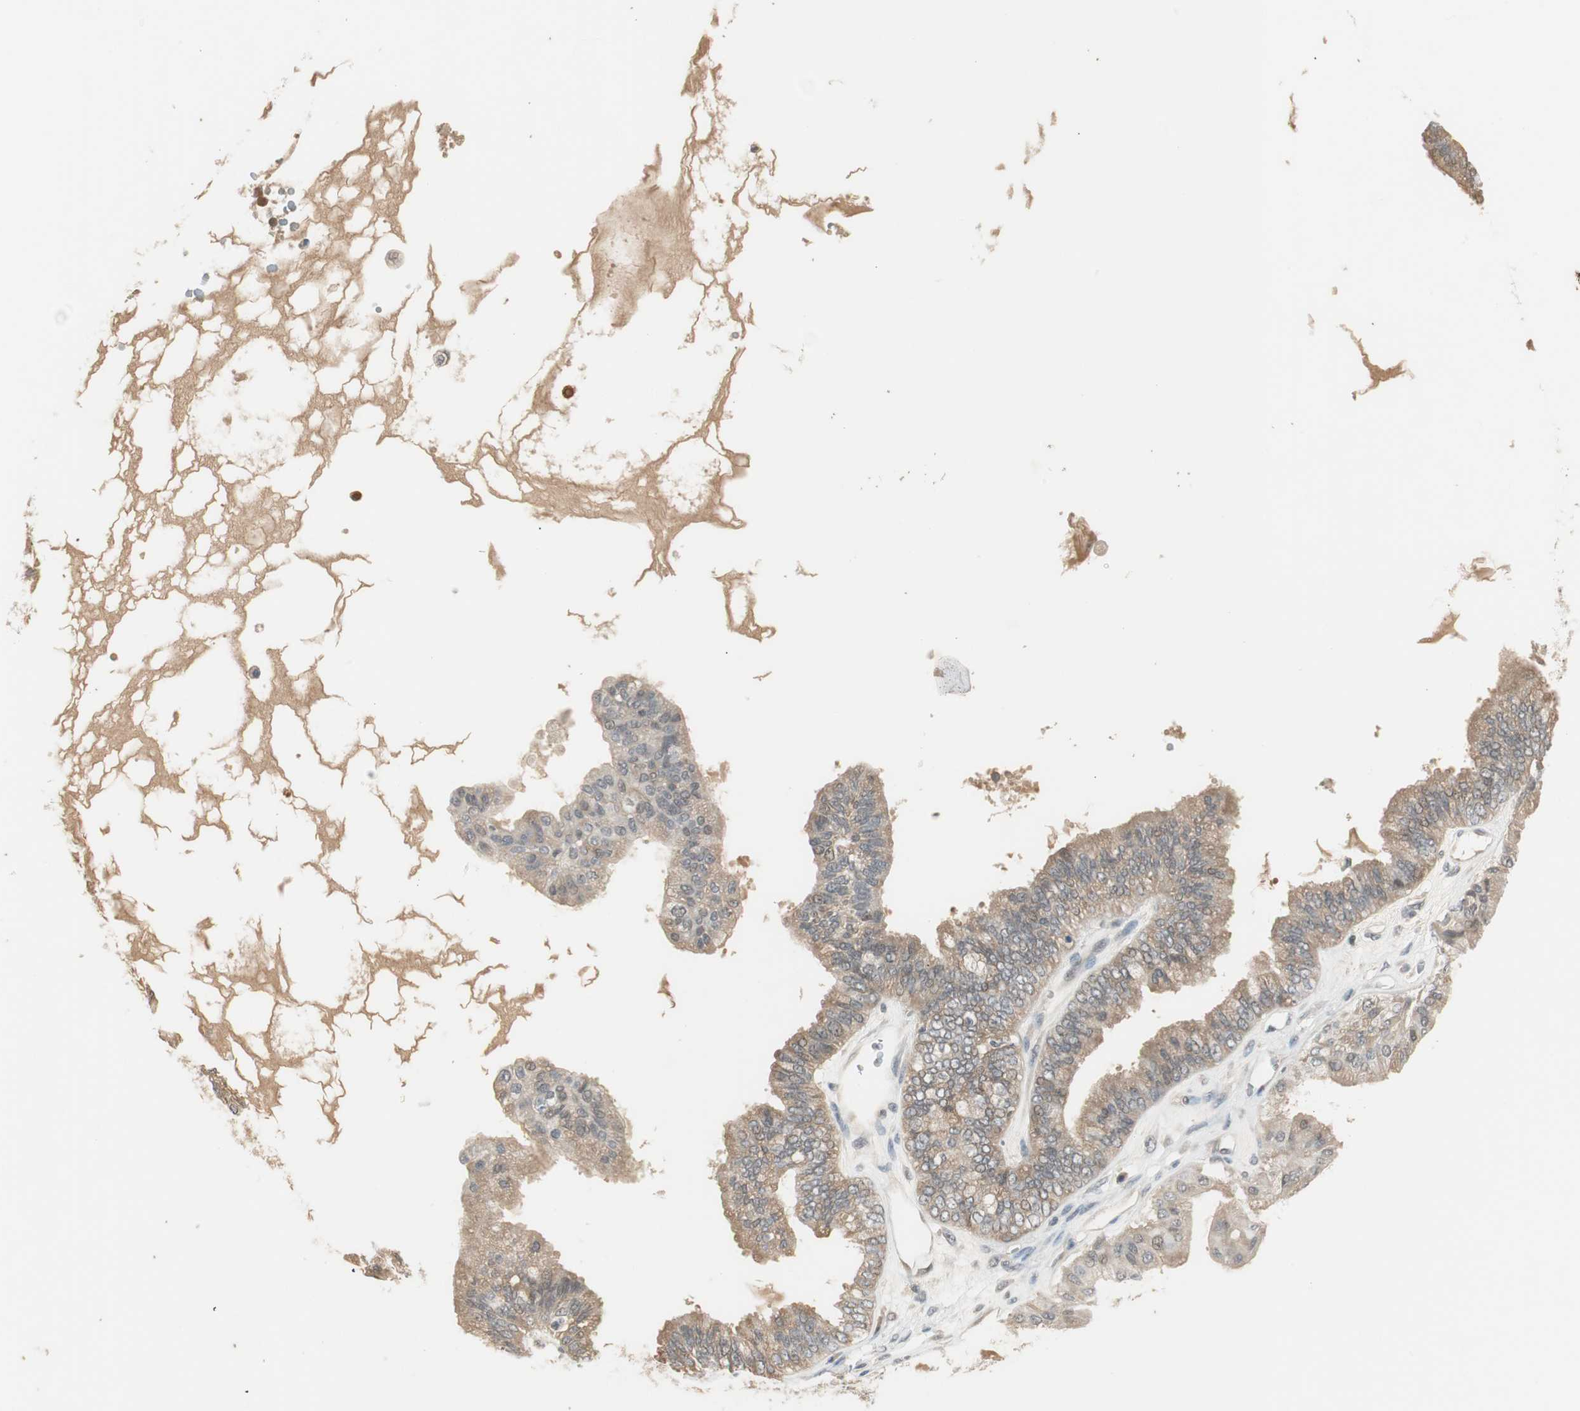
{"staining": {"intensity": "weak", "quantity": "25%-75%", "location": "cytoplasmic/membranous"}, "tissue": "ovarian cancer", "cell_type": "Tumor cells", "image_type": "cancer", "snomed": [{"axis": "morphology", "description": "Carcinoma, NOS"}, {"axis": "morphology", "description": "Carcinoma, endometroid"}, {"axis": "topography", "description": "Ovary"}], "caption": "Ovarian carcinoma stained for a protein displays weak cytoplasmic/membranous positivity in tumor cells. The staining was performed using DAB, with brown indicating positive protein expression. Nuclei are stained blue with hematoxylin.", "gene": "RNGTT", "patient": {"sex": "female", "age": 50}}